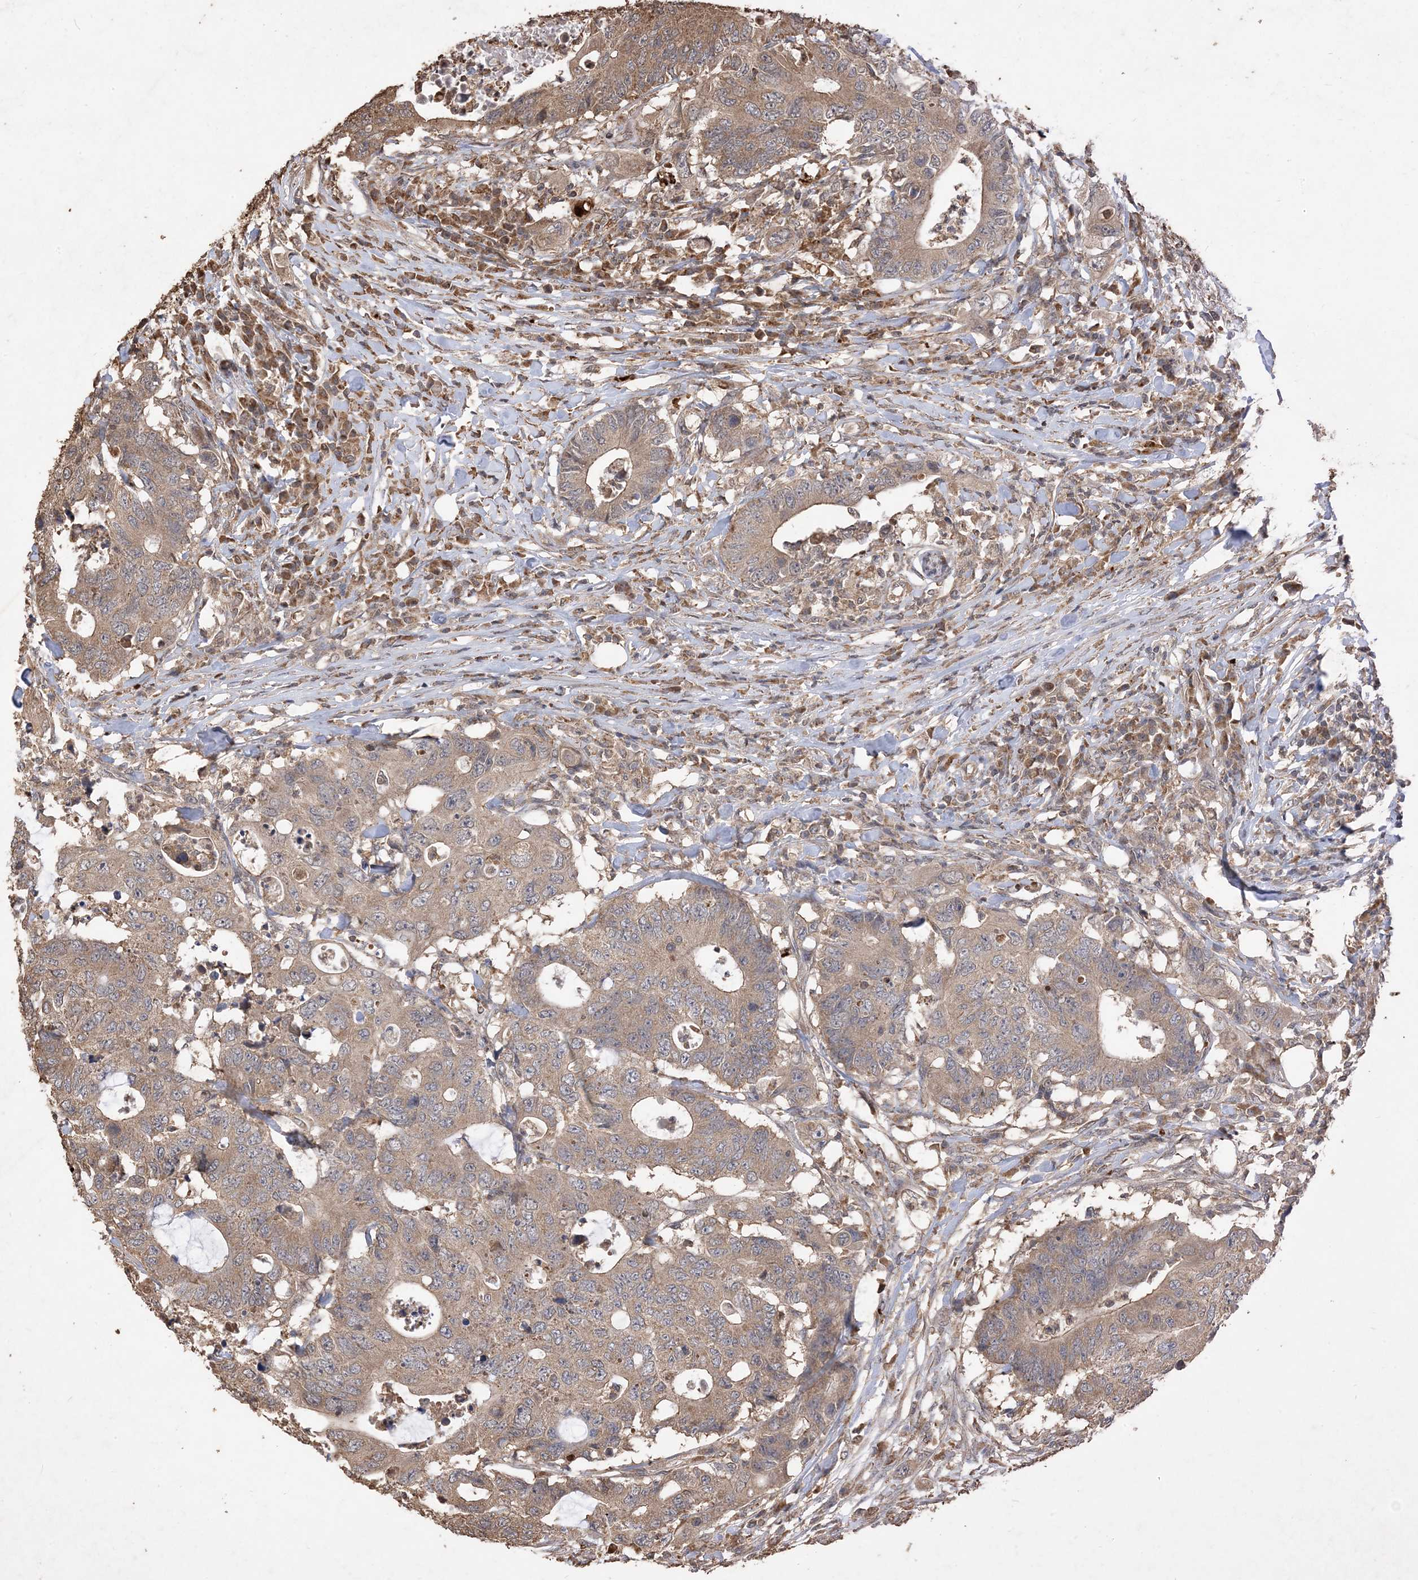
{"staining": {"intensity": "moderate", "quantity": ">75%", "location": "cytoplasmic/membranous"}, "tissue": "colorectal cancer", "cell_type": "Tumor cells", "image_type": "cancer", "snomed": [{"axis": "morphology", "description": "Adenocarcinoma, NOS"}, {"axis": "topography", "description": "Colon"}], "caption": "Immunohistochemistry (DAB) staining of human colorectal cancer (adenocarcinoma) shows moderate cytoplasmic/membranous protein staining in approximately >75% of tumor cells.", "gene": "HPS4", "patient": {"sex": "male", "age": 71}}